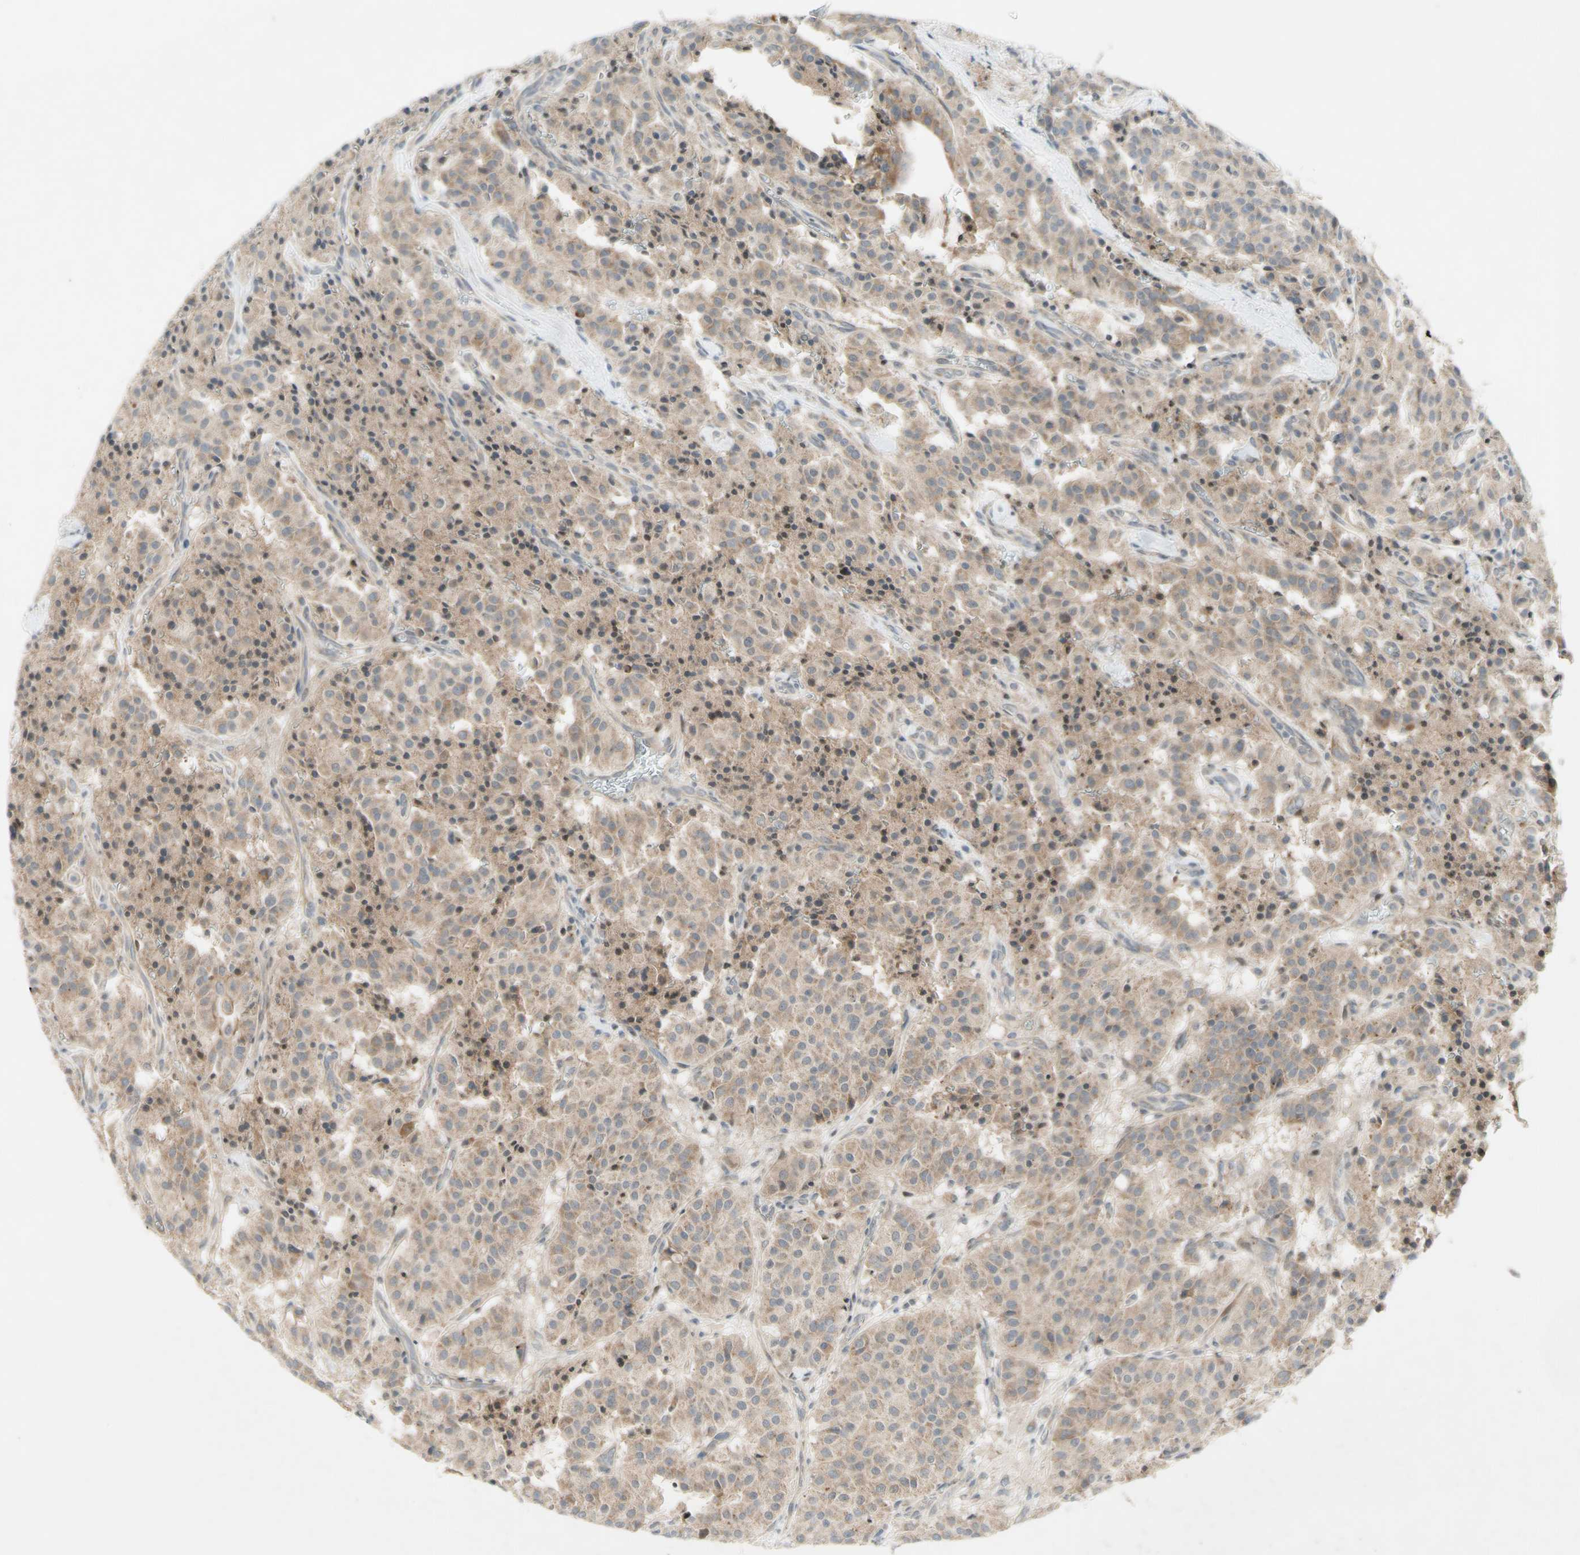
{"staining": {"intensity": "moderate", "quantity": "25%-75%", "location": "cytoplasmic/membranous"}, "tissue": "carcinoid", "cell_type": "Tumor cells", "image_type": "cancer", "snomed": [{"axis": "morphology", "description": "Carcinoid, malignant, NOS"}, {"axis": "topography", "description": "Lung"}], "caption": "This image shows IHC staining of carcinoid, with medium moderate cytoplasmic/membranous expression in approximately 25%-75% of tumor cells.", "gene": "ETF1", "patient": {"sex": "male", "age": 30}}